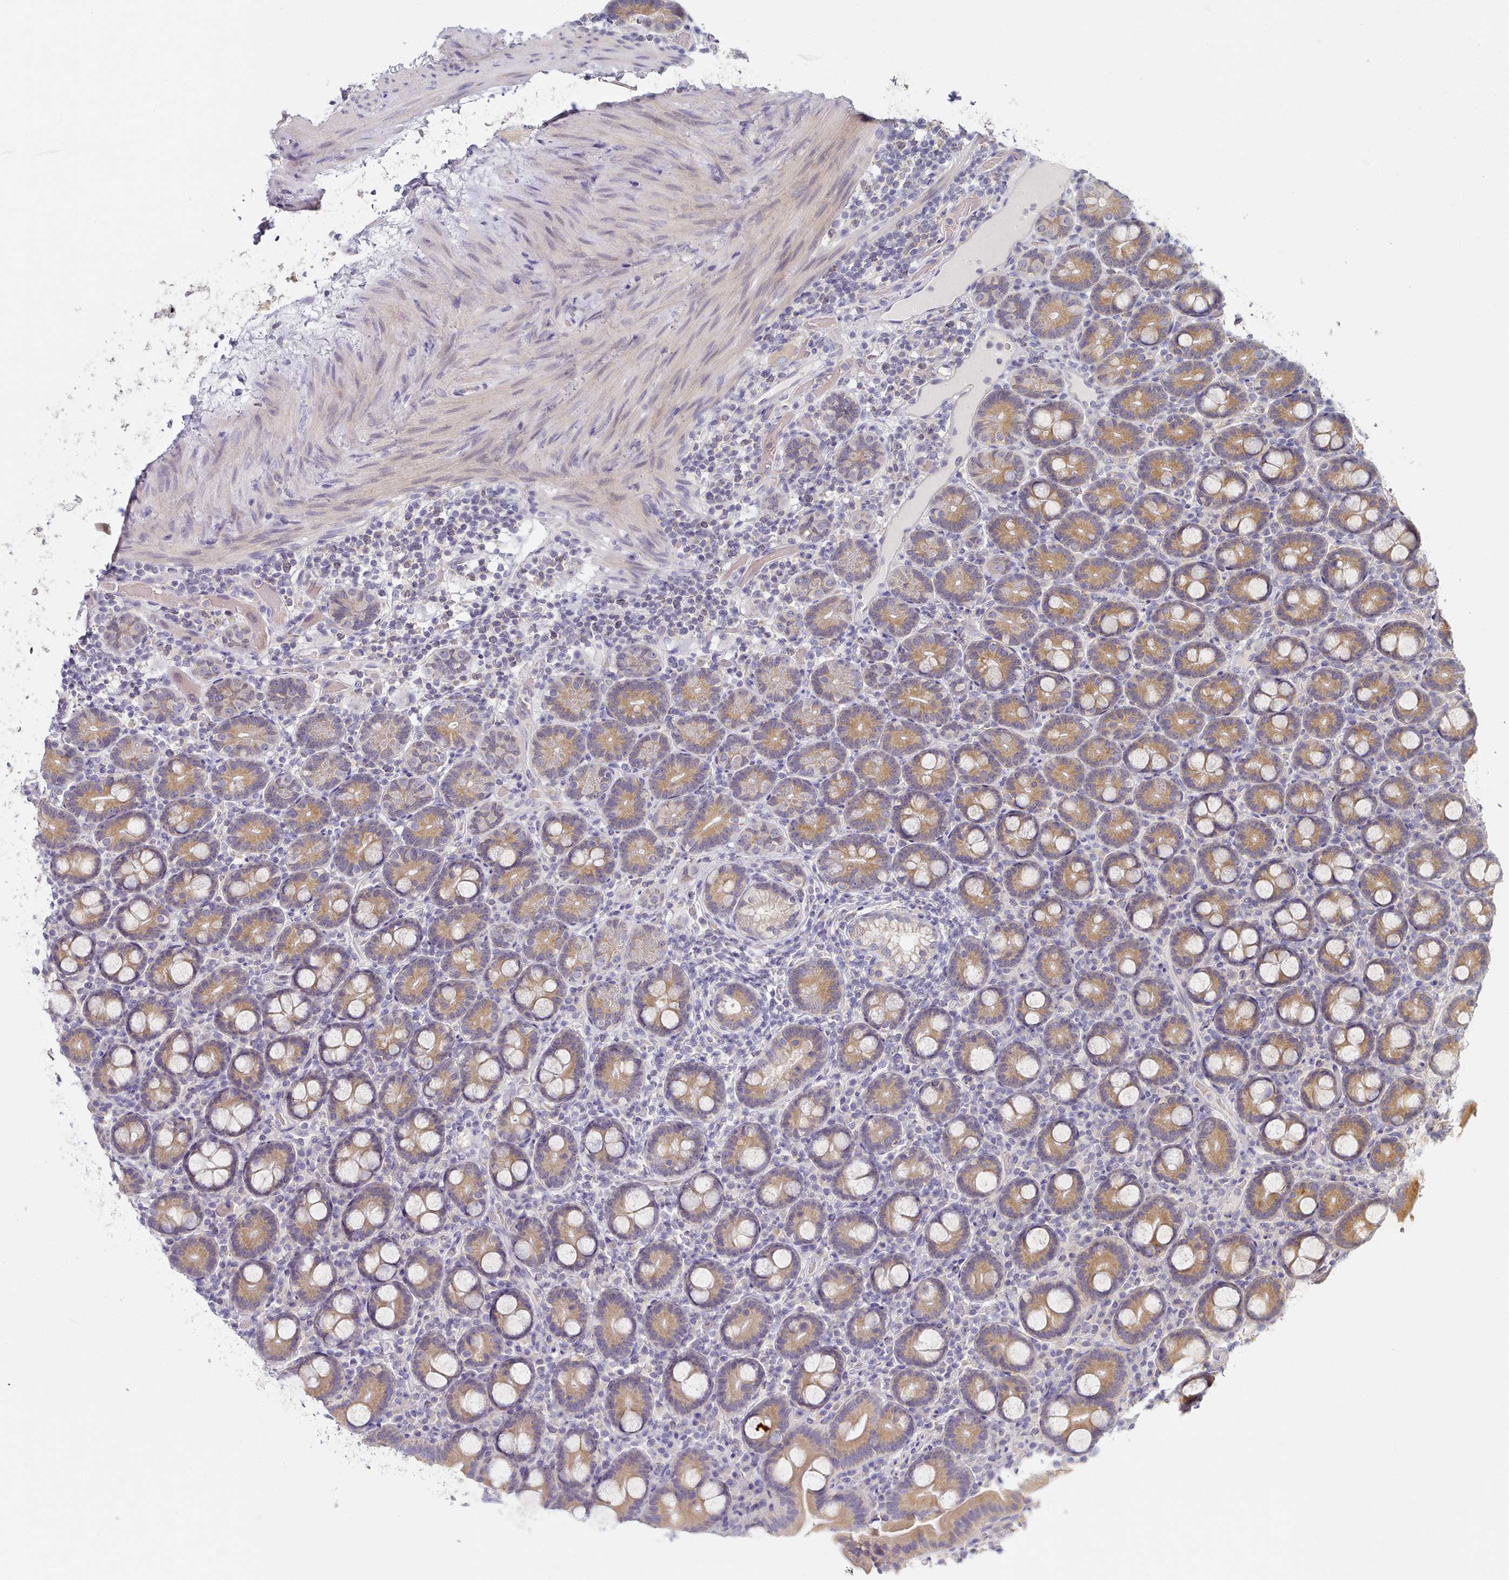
{"staining": {"intensity": "moderate", "quantity": ">75%", "location": "cytoplasmic/membranous"}, "tissue": "duodenum", "cell_type": "Glandular cells", "image_type": "normal", "snomed": [{"axis": "morphology", "description": "Normal tissue, NOS"}, {"axis": "topography", "description": "Duodenum"}], "caption": "IHC (DAB (3,3'-diaminobenzidine)) staining of benign duodenum shows moderate cytoplasmic/membranous protein staining in about >75% of glandular cells.", "gene": "TYW1B", "patient": {"sex": "male", "age": 55}}